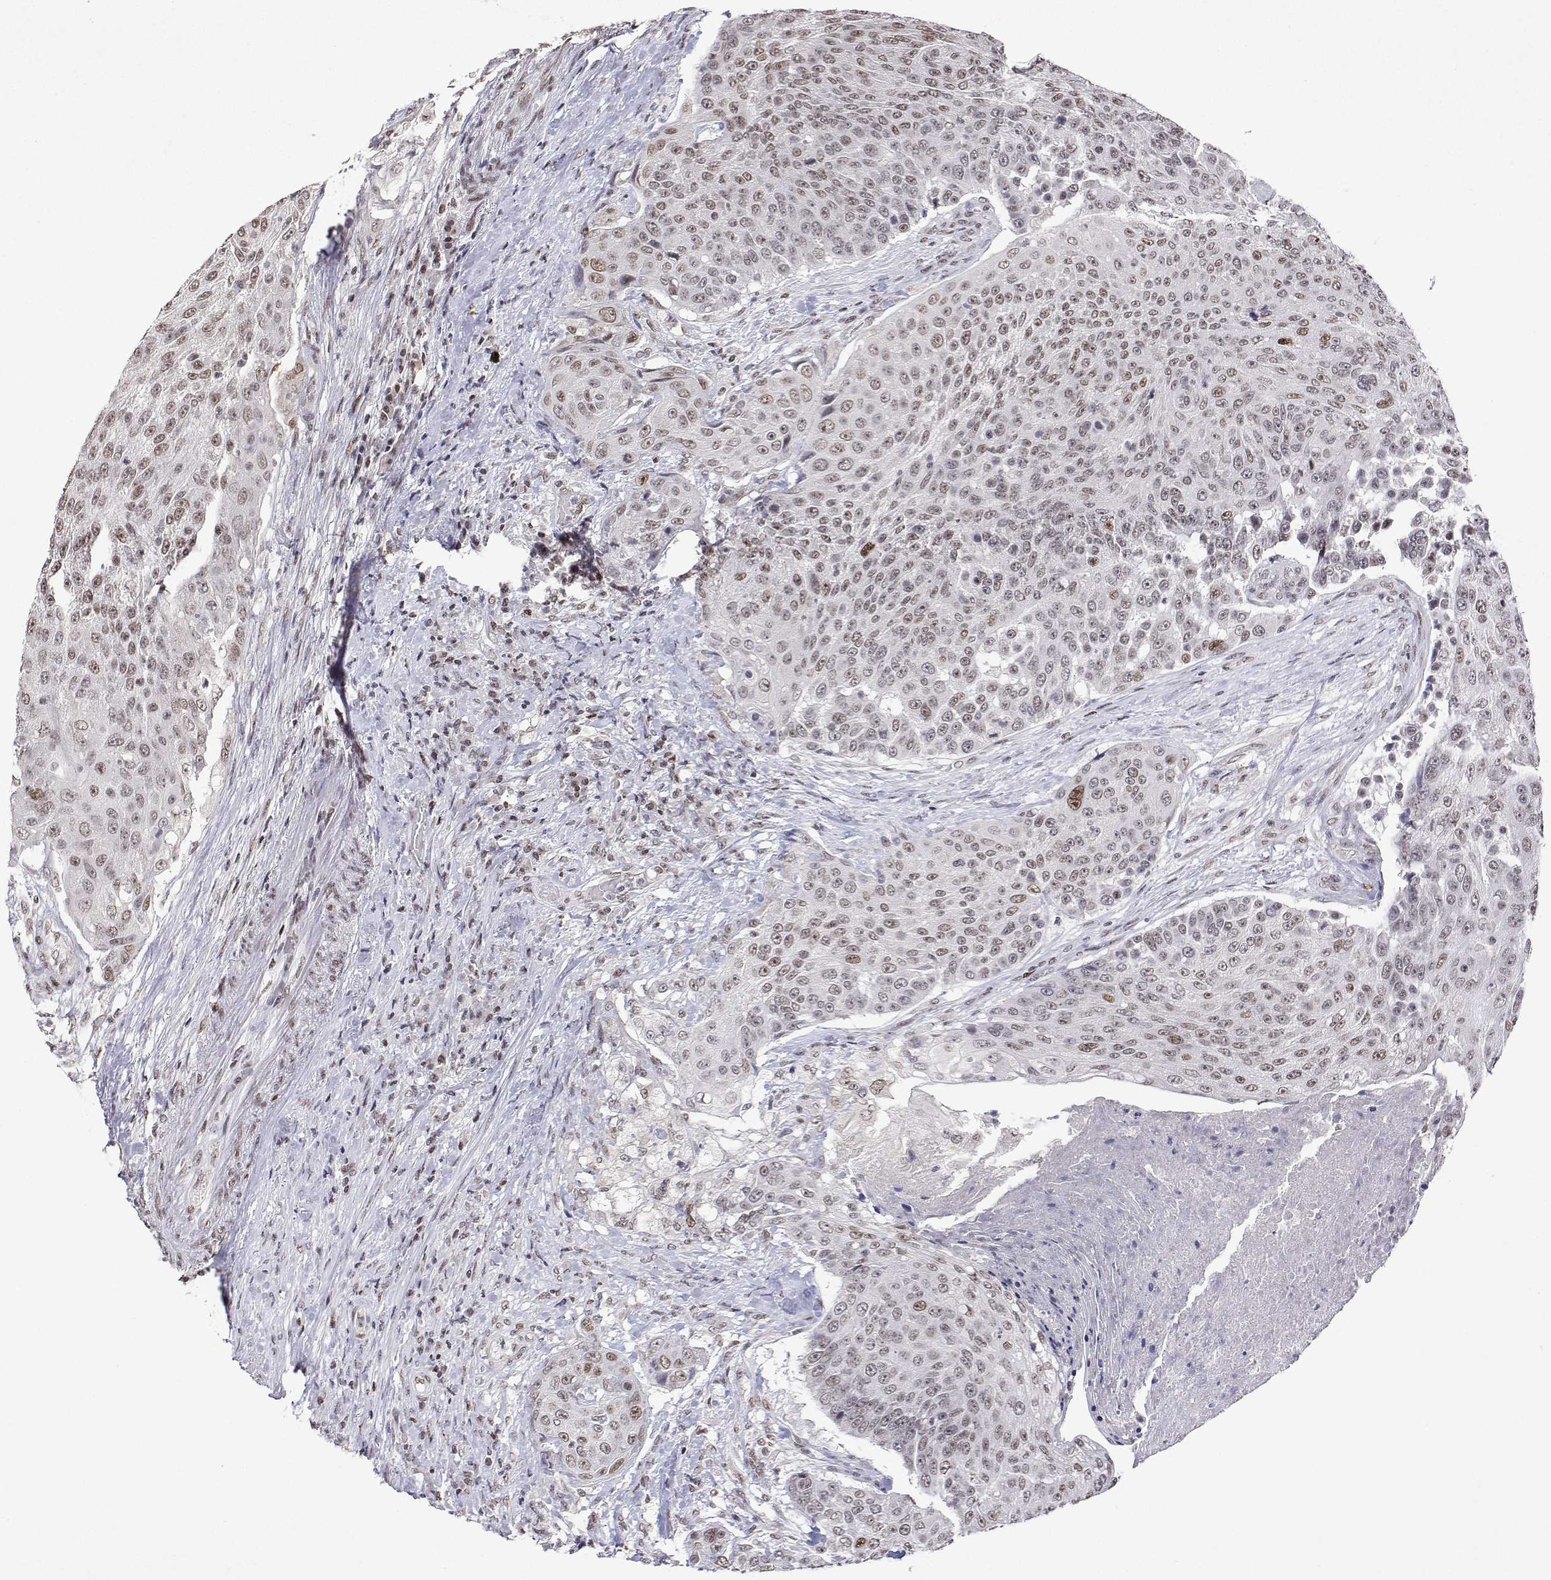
{"staining": {"intensity": "weak", "quantity": ">75%", "location": "nuclear"}, "tissue": "urothelial cancer", "cell_type": "Tumor cells", "image_type": "cancer", "snomed": [{"axis": "morphology", "description": "Urothelial carcinoma, High grade"}, {"axis": "topography", "description": "Urinary bladder"}], "caption": "This is a micrograph of immunohistochemistry (IHC) staining of urothelial carcinoma (high-grade), which shows weak staining in the nuclear of tumor cells.", "gene": "XPC", "patient": {"sex": "female", "age": 63}}